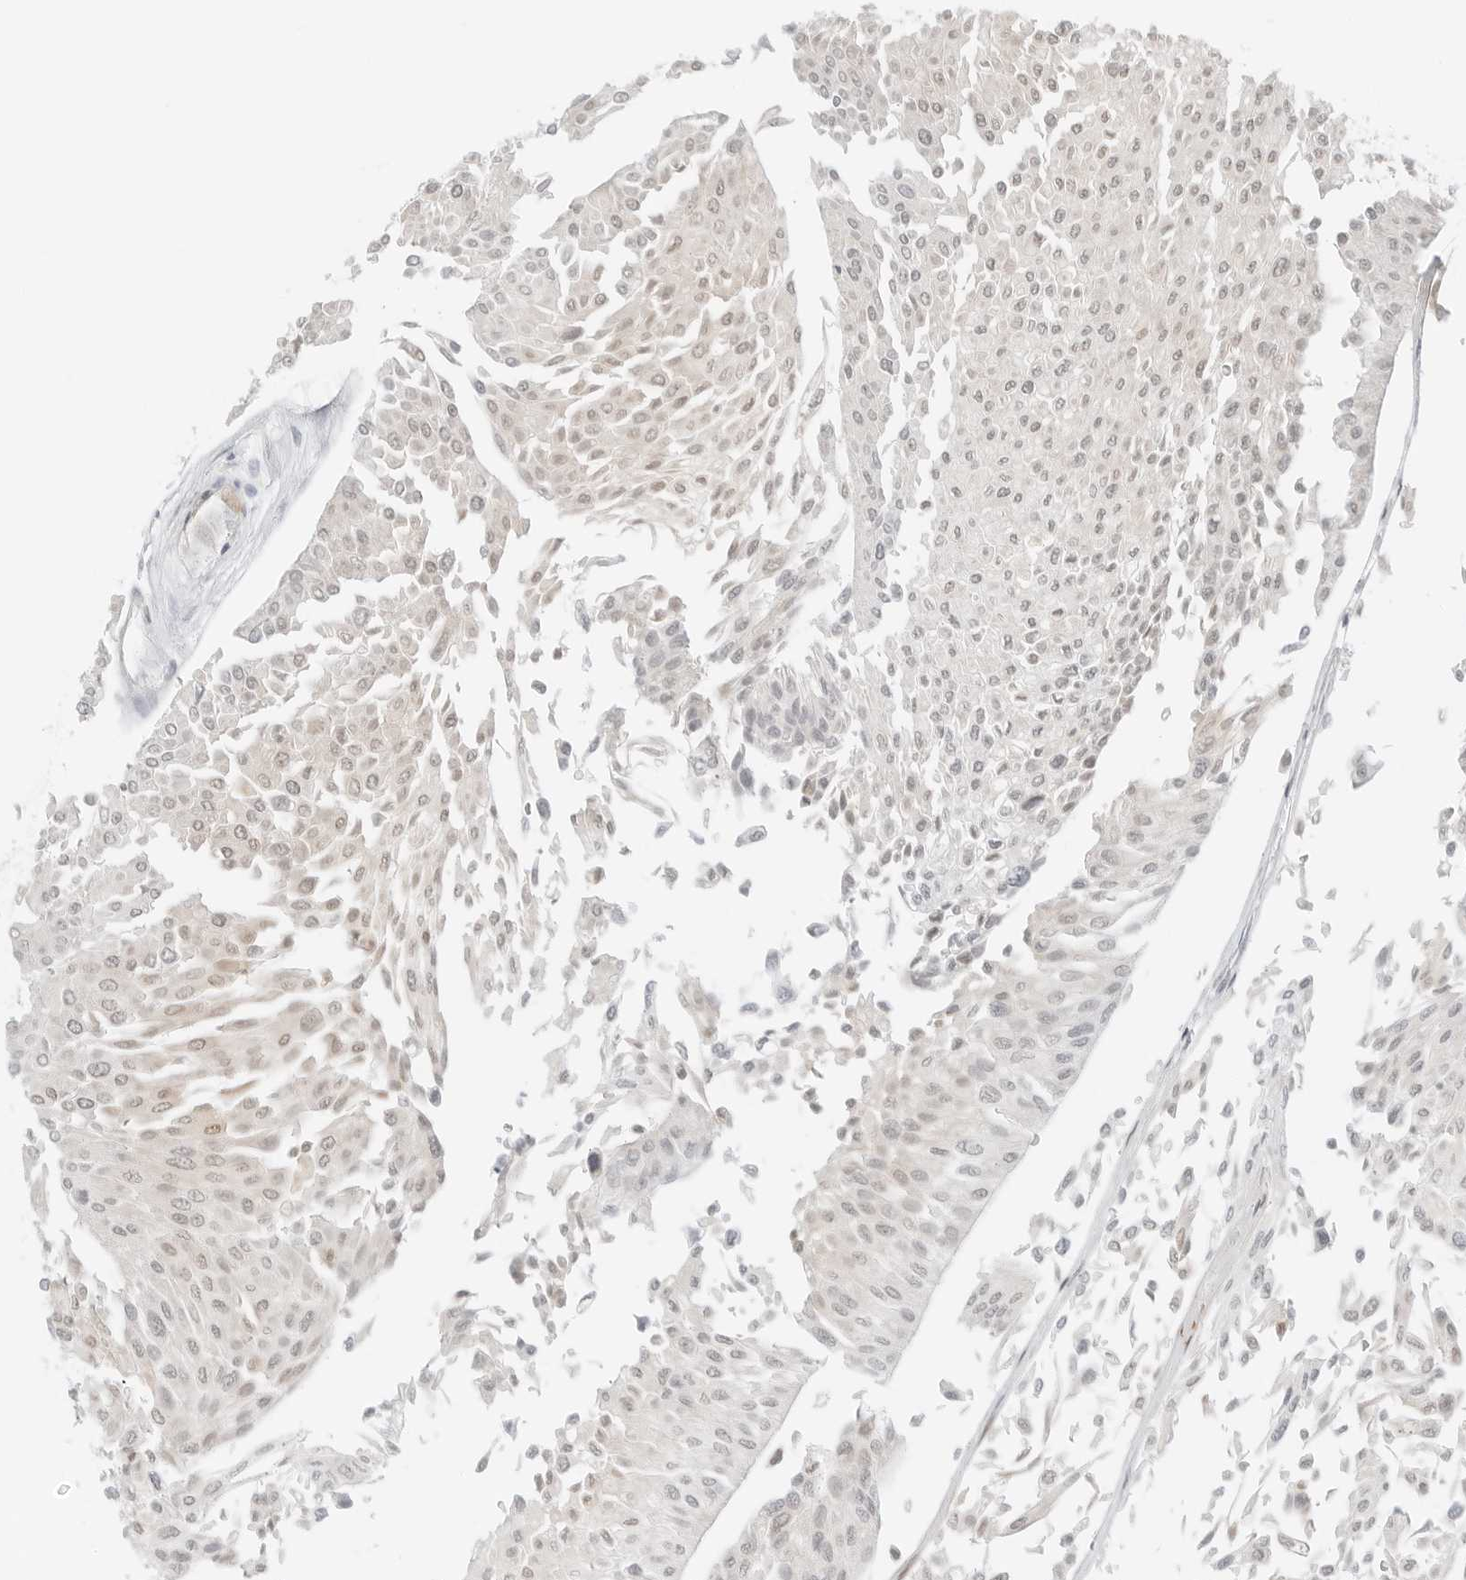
{"staining": {"intensity": "weak", "quantity": "<25%", "location": "nuclear"}, "tissue": "urothelial cancer", "cell_type": "Tumor cells", "image_type": "cancer", "snomed": [{"axis": "morphology", "description": "Urothelial carcinoma, Low grade"}, {"axis": "topography", "description": "Urinary bladder"}], "caption": "This is a histopathology image of IHC staining of urothelial cancer, which shows no expression in tumor cells.", "gene": "IQCC", "patient": {"sex": "male", "age": 67}}